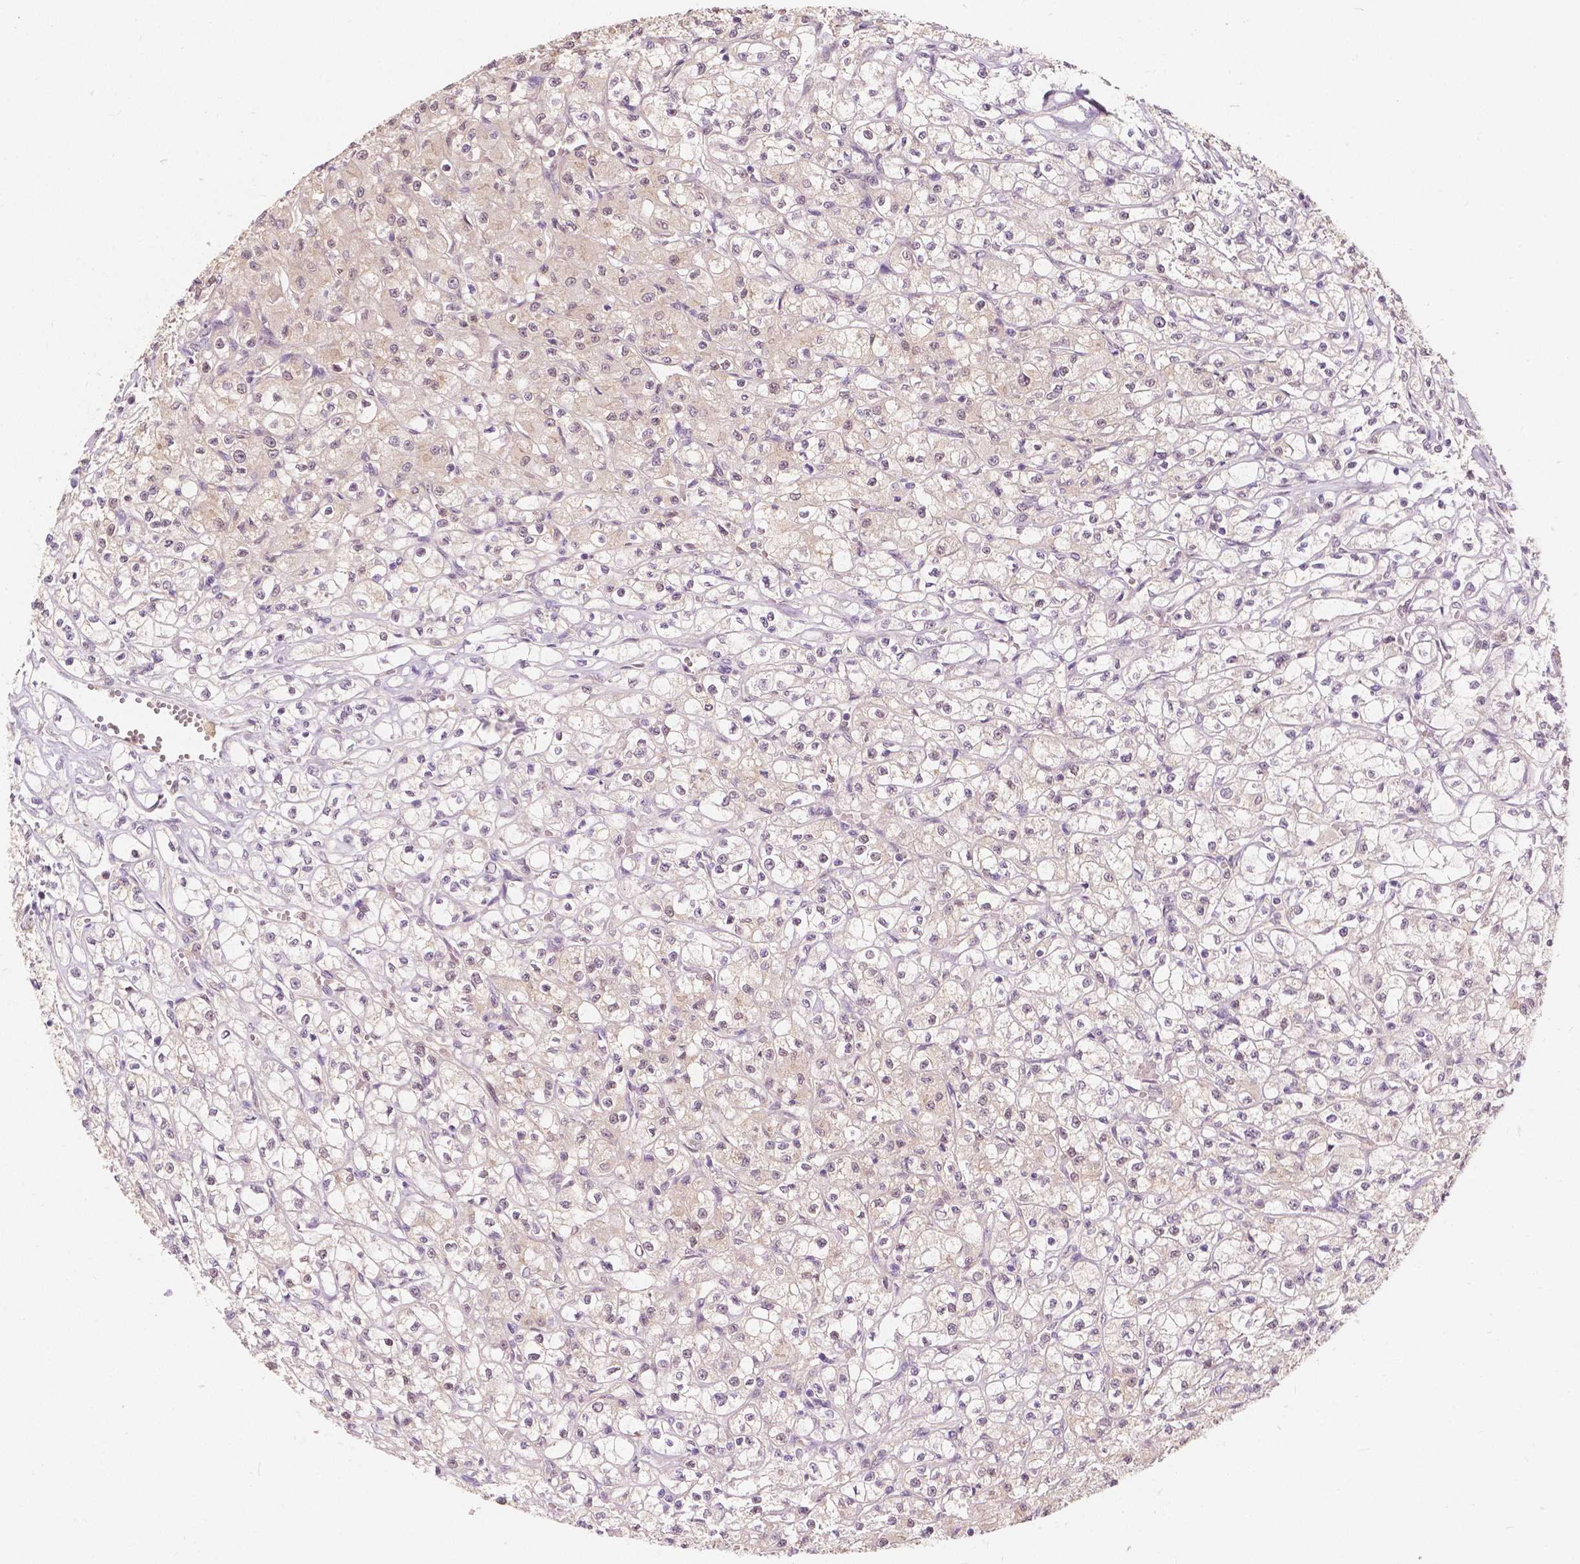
{"staining": {"intensity": "negative", "quantity": "none", "location": "none"}, "tissue": "renal cancer", "cell_type": "Tumor cells", "image_type": "cancer", "snomed": [{"axis": "morphology", "description": "Adenocarcinoma, NOS"}, {"axis": "topography", "description": "Kidney"}], "caption": "IHC image of neoplastic tissue: renal cancer (adenocarcinoma) stained with DAB shows no significant protein expression in tumor cells. (DAB (3,3'-diaminobenzidine) IHC visualized using brightfield microscopy, high magnification).", "gene": "NAPRT", "patient": {"sex": "female", "age": 70}}